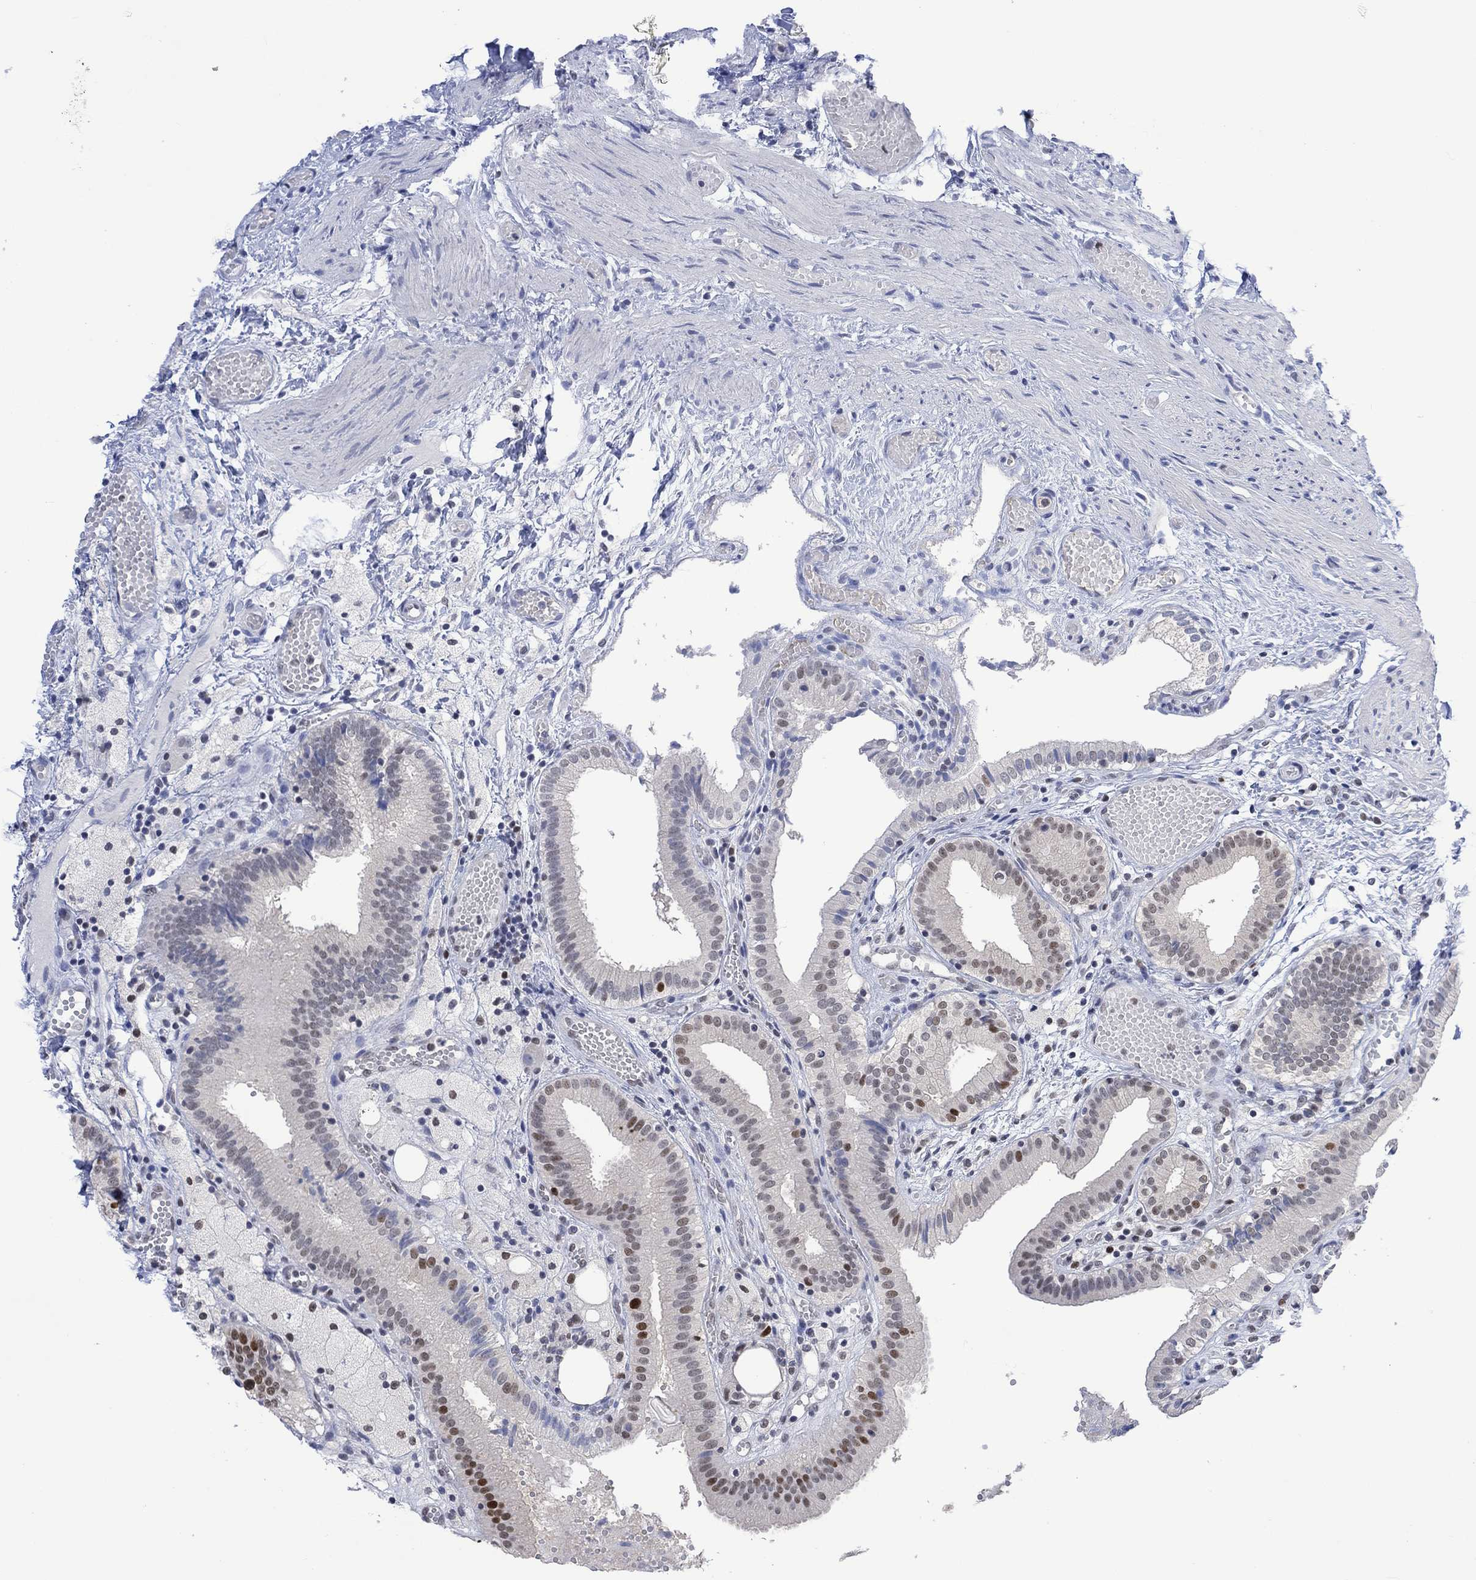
{"staining": {"intensity": "strong", "quantity": "<25%", "location": "nuclear"}, "tissue": "gallbladder", "cell_type": "Glandular cells", "image_type": "normal", "snomed": [{"axis": "morphology", "description": "Normal tissue, NOS"}, {"axis": "topography", "description": "Gallbladder"}], "caption": "Protein expression analysis of normal gallbladder reveals strong nuclear staining in approximately <25% of glandular cells. (DAB IHC, brown staining for protein, blue staining for nuclei).", "gene": "RAD54L2", "patient": {"sex": "female", "age": 24}}